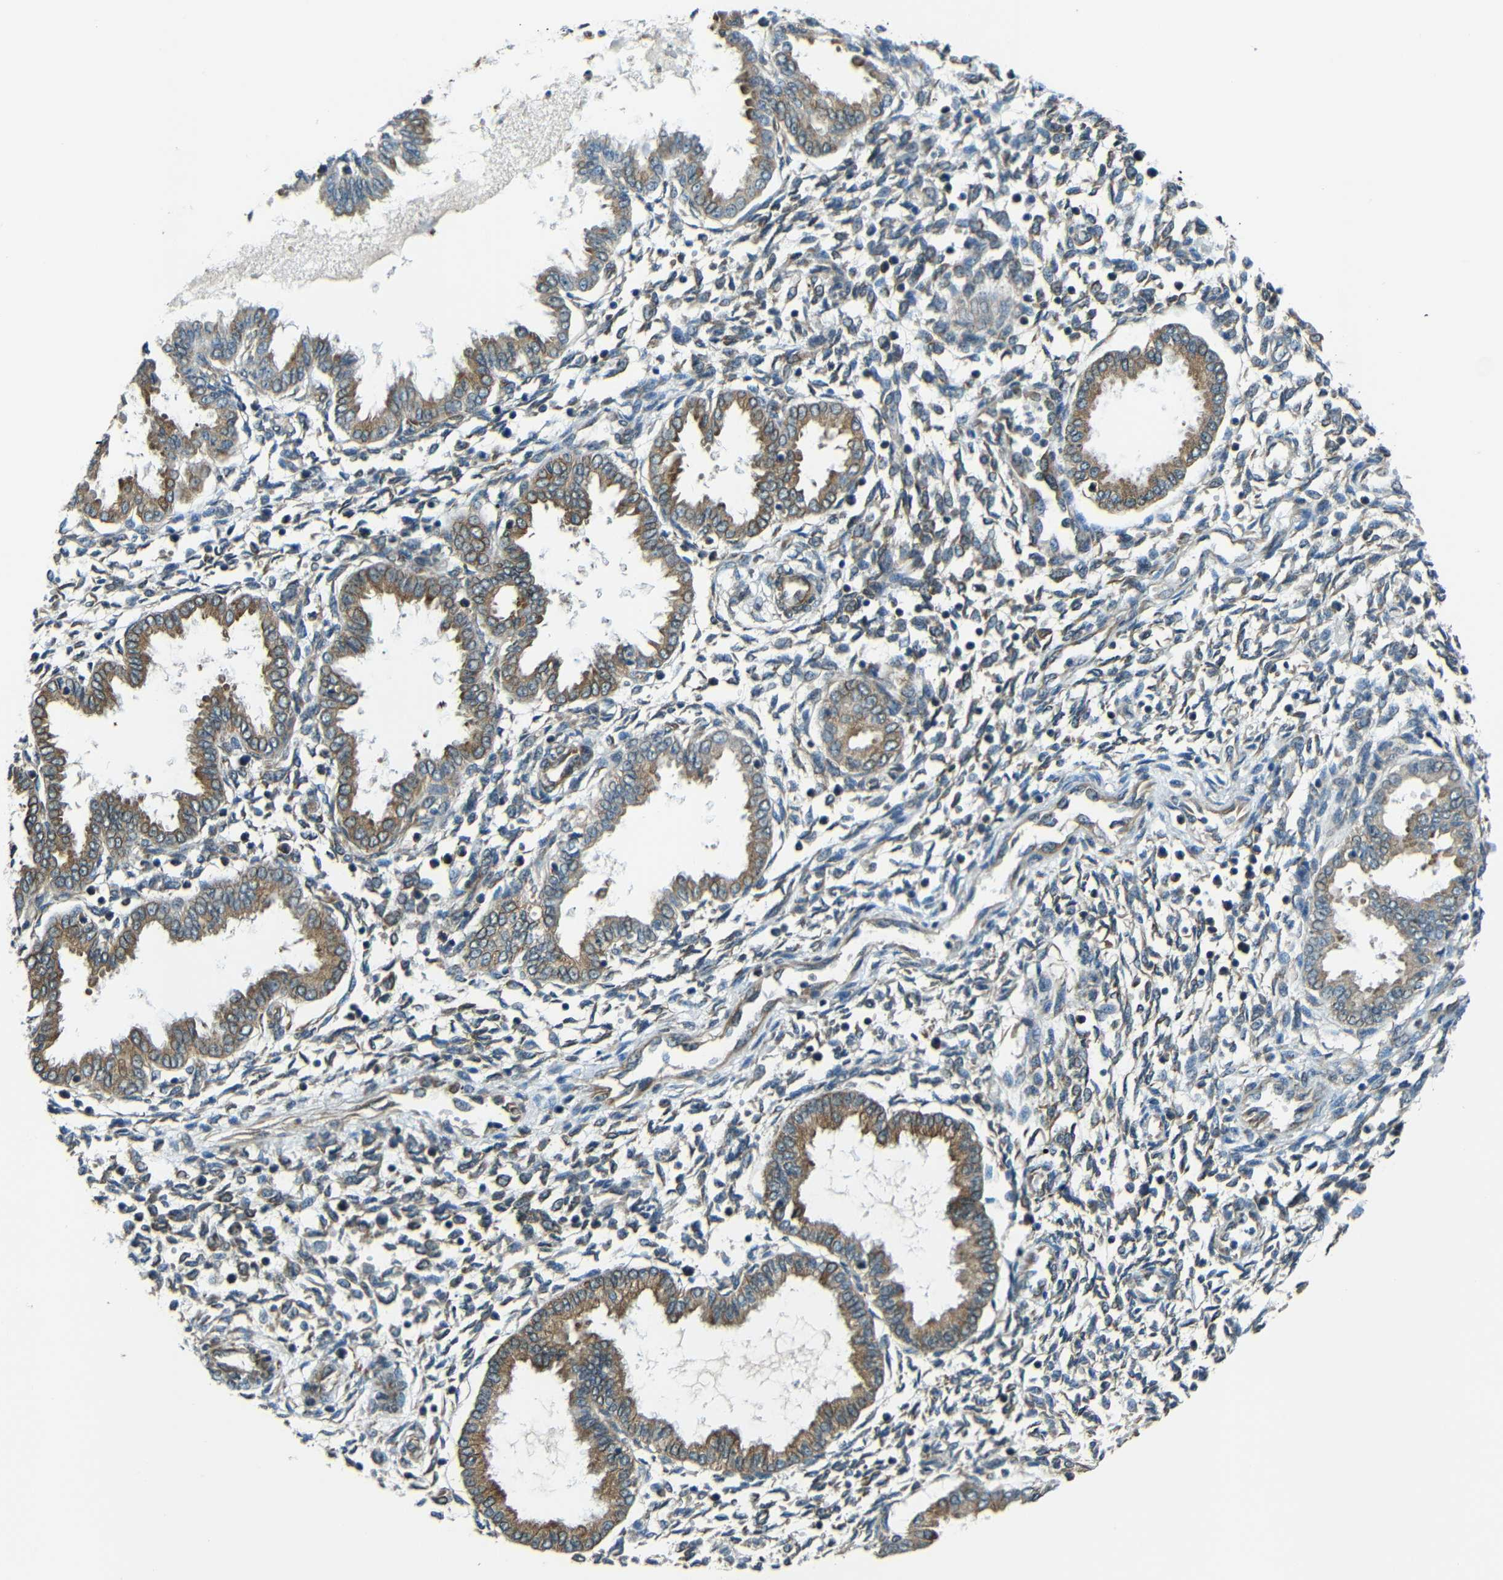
{"staining": {"intensity": "negative", "quantity": "none", "location": "none"}, "tissue": "endometrium", "cell_type": "Cells in endometrial stroma", "image_type": "normal", "snomed": [{"axis": "morphology", "description": "Normal tissue, NOS"}, {"axis": "topography", "description": "Endometrium"}], "caption": "The image shows no staining of cells in endometrial stroma in unremarkable endometrium.", "gene": "VAPB", "patient": {"sex": "female", "age": 33}}